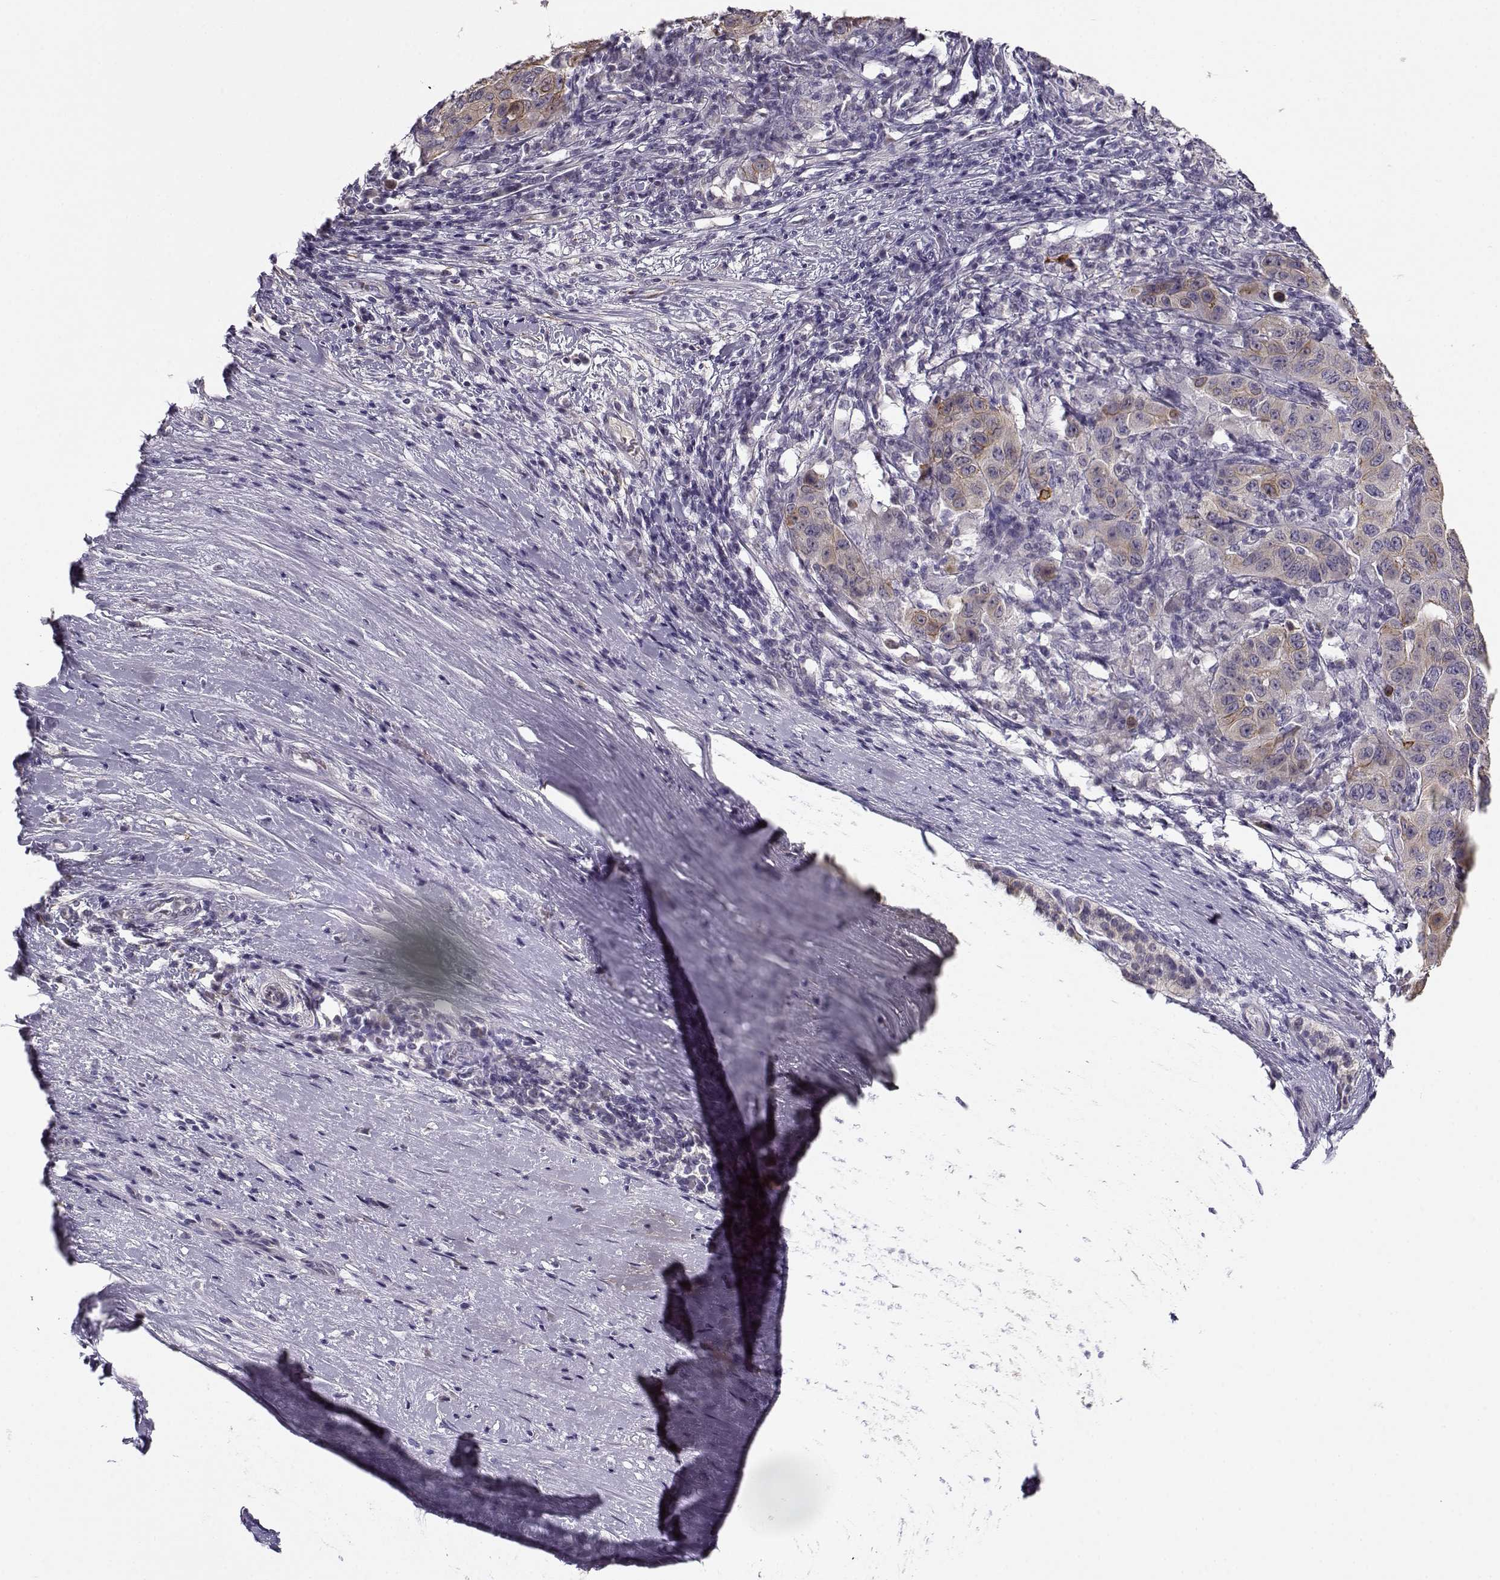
{"staining": {"intensity": "moderate", "quantity": "<25%", "location": "cytoplasmic/membranous"}, "tissue": "pancreatic cancer", "cell_type": "Tumor cells", "image_type": "cancer", "snomed": [{"axis": "morphology", "description": "Adenocarcinoma, NOS"}, {"axis": "topography", "description": "Pancreas"}], "caption": "A brown stain shows moderate cytoplasmic/membranous positivity of a protein in human pancreatic cancer (adenocarcinoma) tumor cells.", "gene": "TMEM145", "patient": {"sex": "male", "age": 63}}